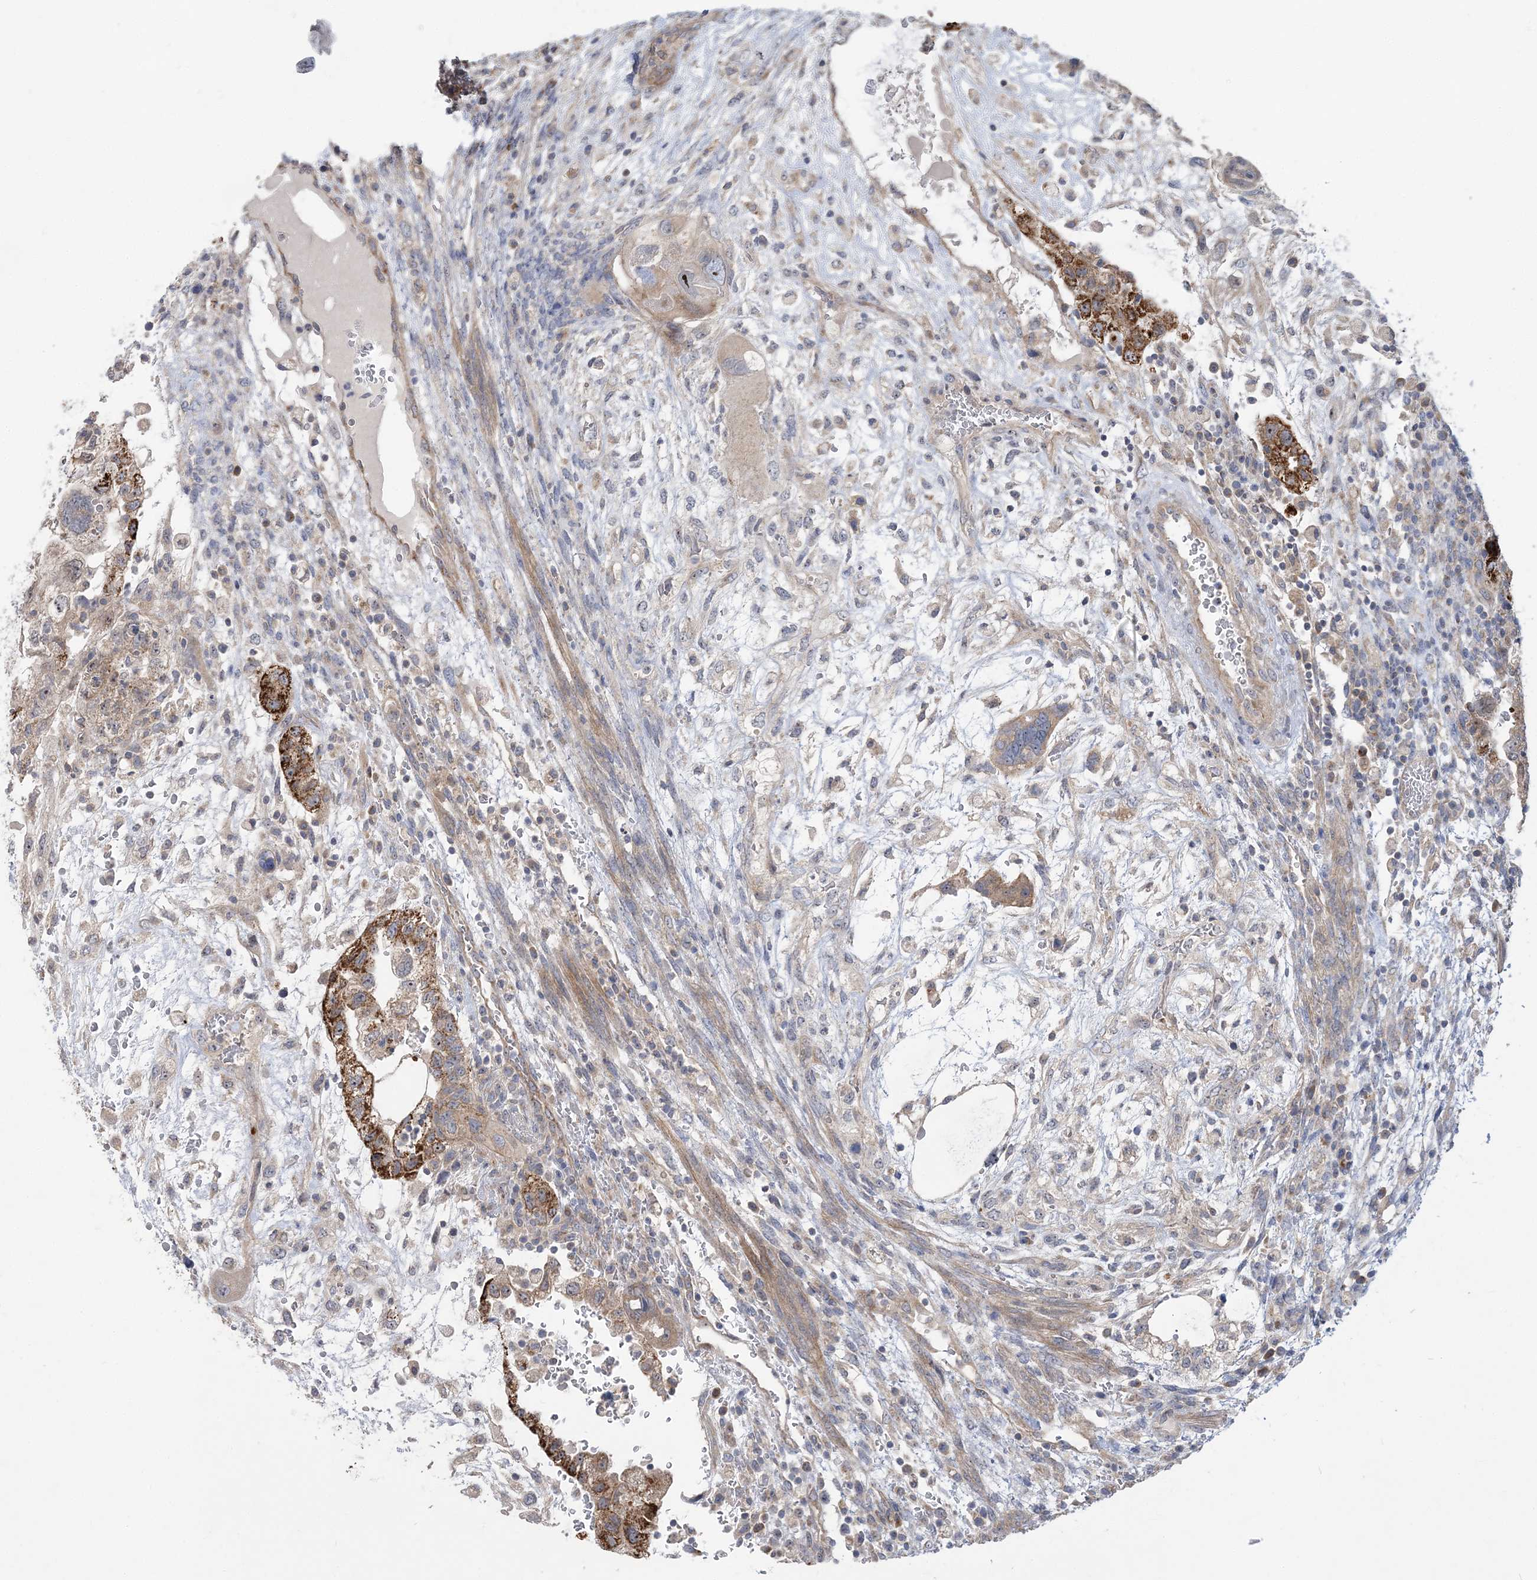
{"staining": {"intensity": "strong", "quantity": "<25%", "location": "cytoplasmic/membranous"}, "tissue": "testis cancer", "cell_type": "Tumor cells", "image_type": "cancer", "snomed": [{"axis": "morphology", "description": "Carcinoma, Embryonal, NOS"}, {"axis": "topography", "description": "Testis"}], "caption": "Testis embryonal carcinoma was stained to show a protein in brown. There is medium levels of strong cytoplasmic/membranous staining in about <25% of tumor cells. (brown staining indicates protein expression, while blue staining denotes nuclei).", "gene": "MMADHC", "patient": {"sex": "male", "age": 36}}